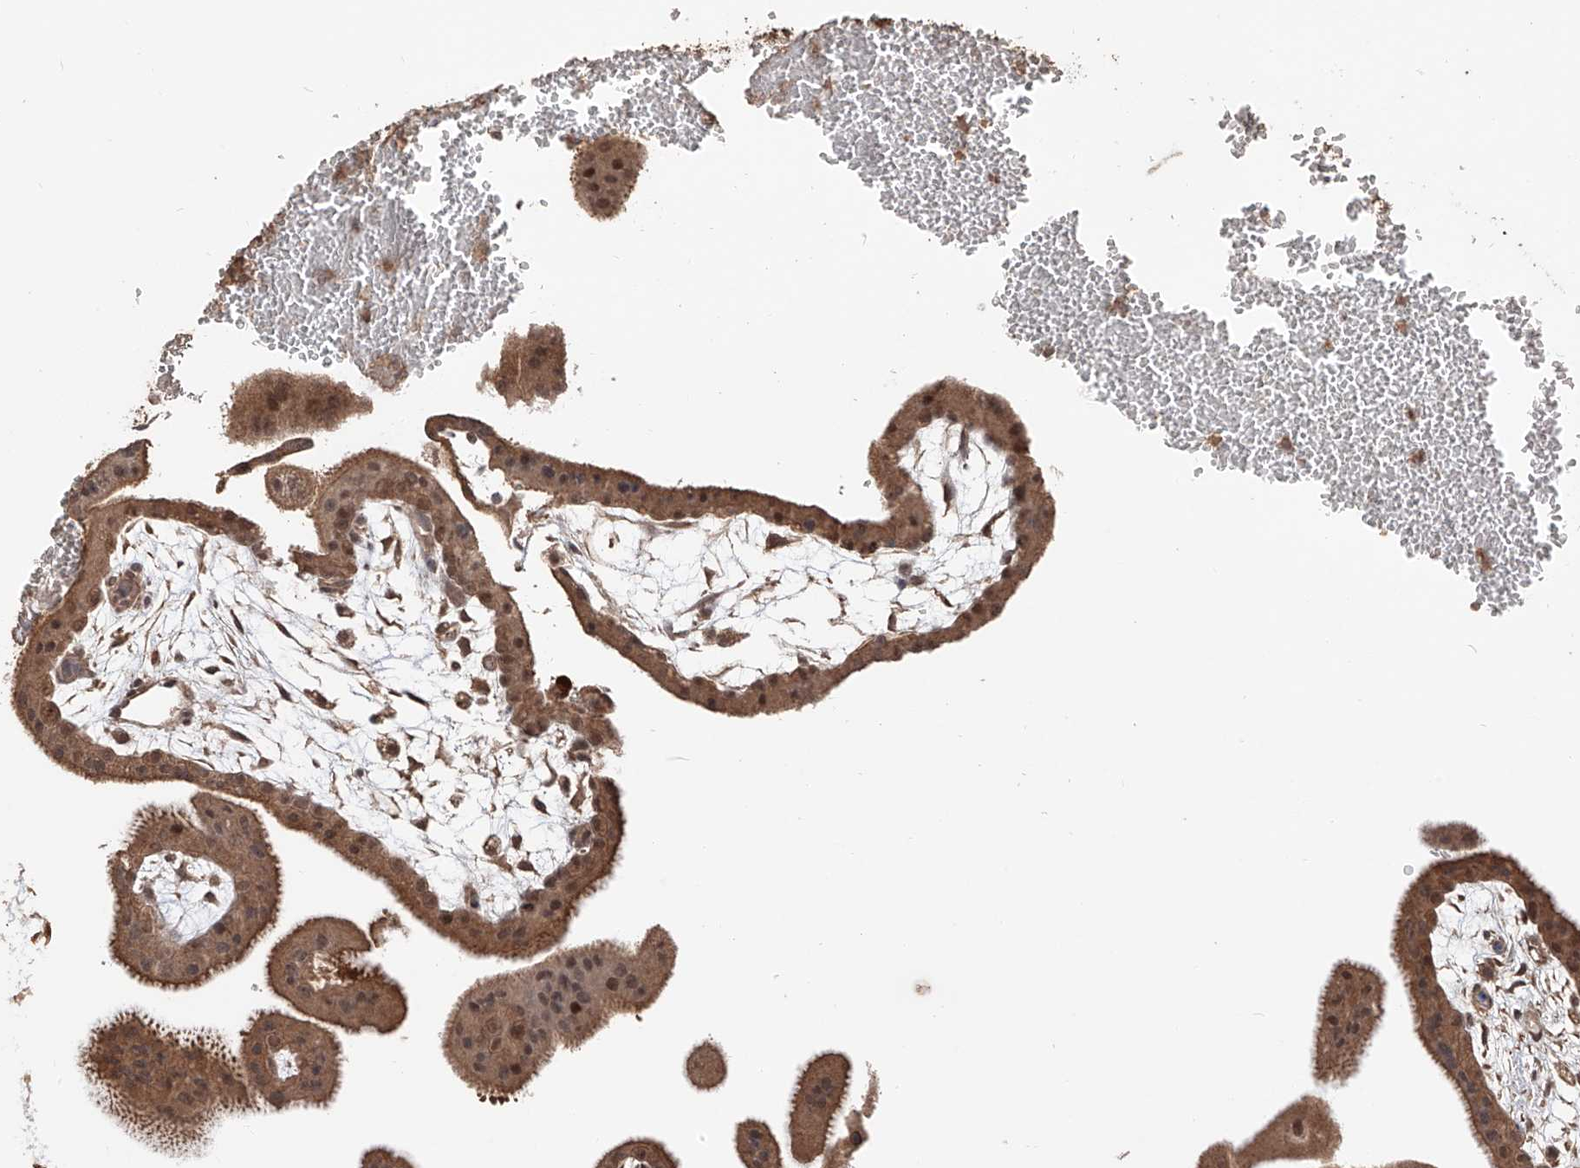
{"staining": {"intensity": "moderate", "quantity": ">75%", "location": "cytoplasmic/membranous"}, "tissue": "placenta", "cell_type": "Decidual cells", "image_type": "normal", "snomed": [{"axis": "morphology", "description": "Normal tissue, NOS"}, {"axis": "topography", "description": "Placenta"}], "caption": "The image displays a brown stain indicating the presence of a protein in the cytoplasmic/membranous of decidual cells in placenta.", "gene": "FAM135A", "patient": {"sex": "female", "age": 35}}